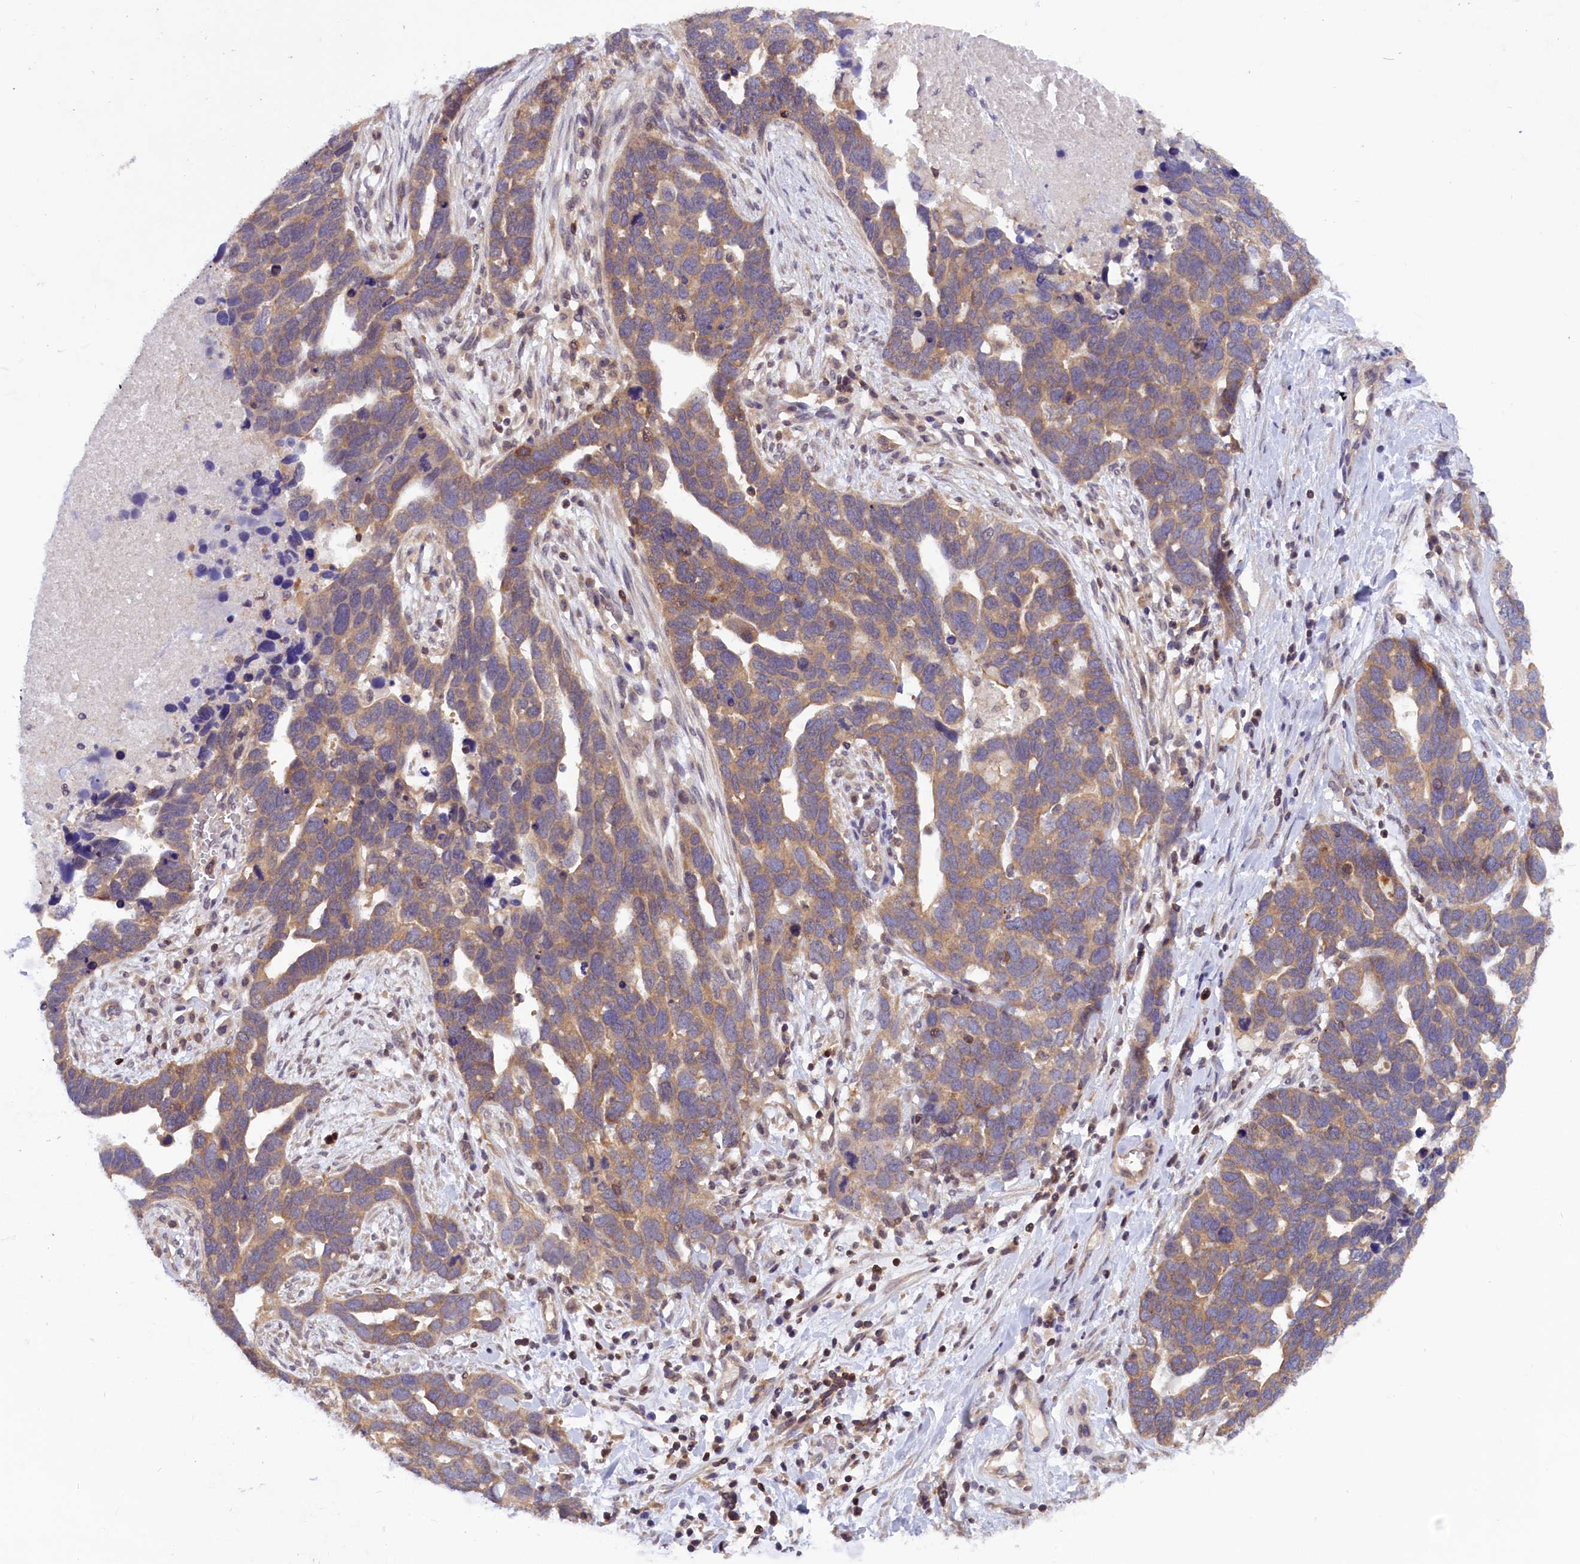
{"staining": {"intensity": "weak", "quantity": ">75%", "location": "cytoplasmic/membranous"}, "tissue": "ovarian cancer", "cell_type": "Tumor cells", "image_type": "cancer", "snomed": [{"axis": "morphology", "description": "Cystadenocarcinoma, serous, NOS"}, {"axis": "topography", "description": "Ovary"}], "caption": "Weak cytoplasmic/membranous positivity for a protein is appreciated in approximately >75% of tumor cells of ovarian cancer (serous cystadenocarcinoma) using immunohistochemistry (IHC).", "gene": "TBCB", "patient": {"sex": "female", "age": 54}}